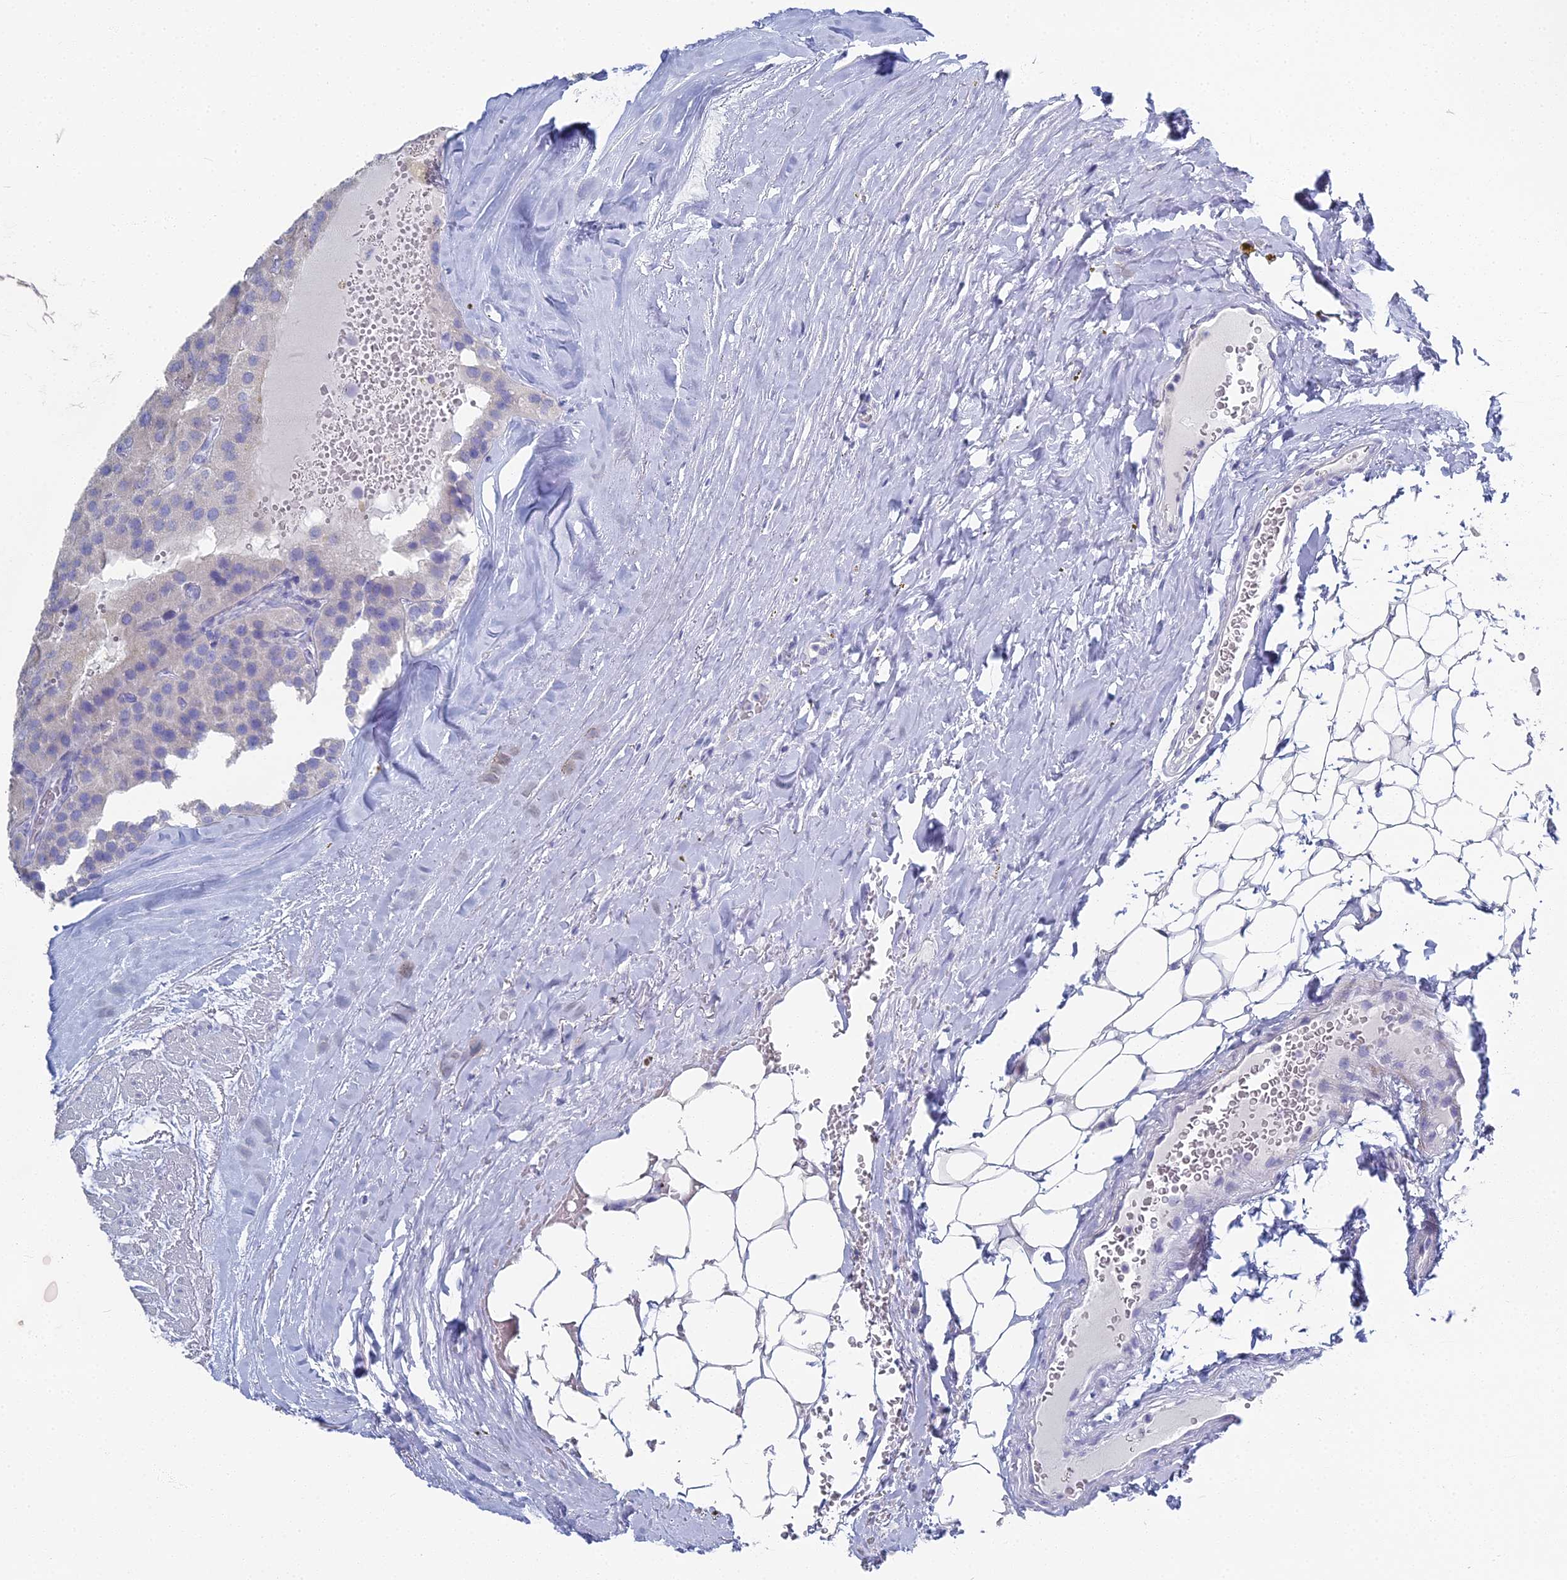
{"staining": {"intensity": "negative", "quantity": "none", "location": "none"}, "tissue": "parathyroid gland", "cell_type": "Glandular cells", "image_type": "normal", "snomed": [{"axis": "morphology", "description": "Normal tissue, NOS"}, {"axis": "morphology", "description": "Adenoma, NOS"}, {"axis": "topography", "description": "Parathyroid gland"}], "caption": "The immunohistochemistry (IHC) micrograph has no significant expression in glandular cells of parathyroid gland. (DAB immunohistochemistry (IHC) with hematoxylin counter stain).", "gene": "ALPP", "patient": {"sex": "female", "age": 86}}